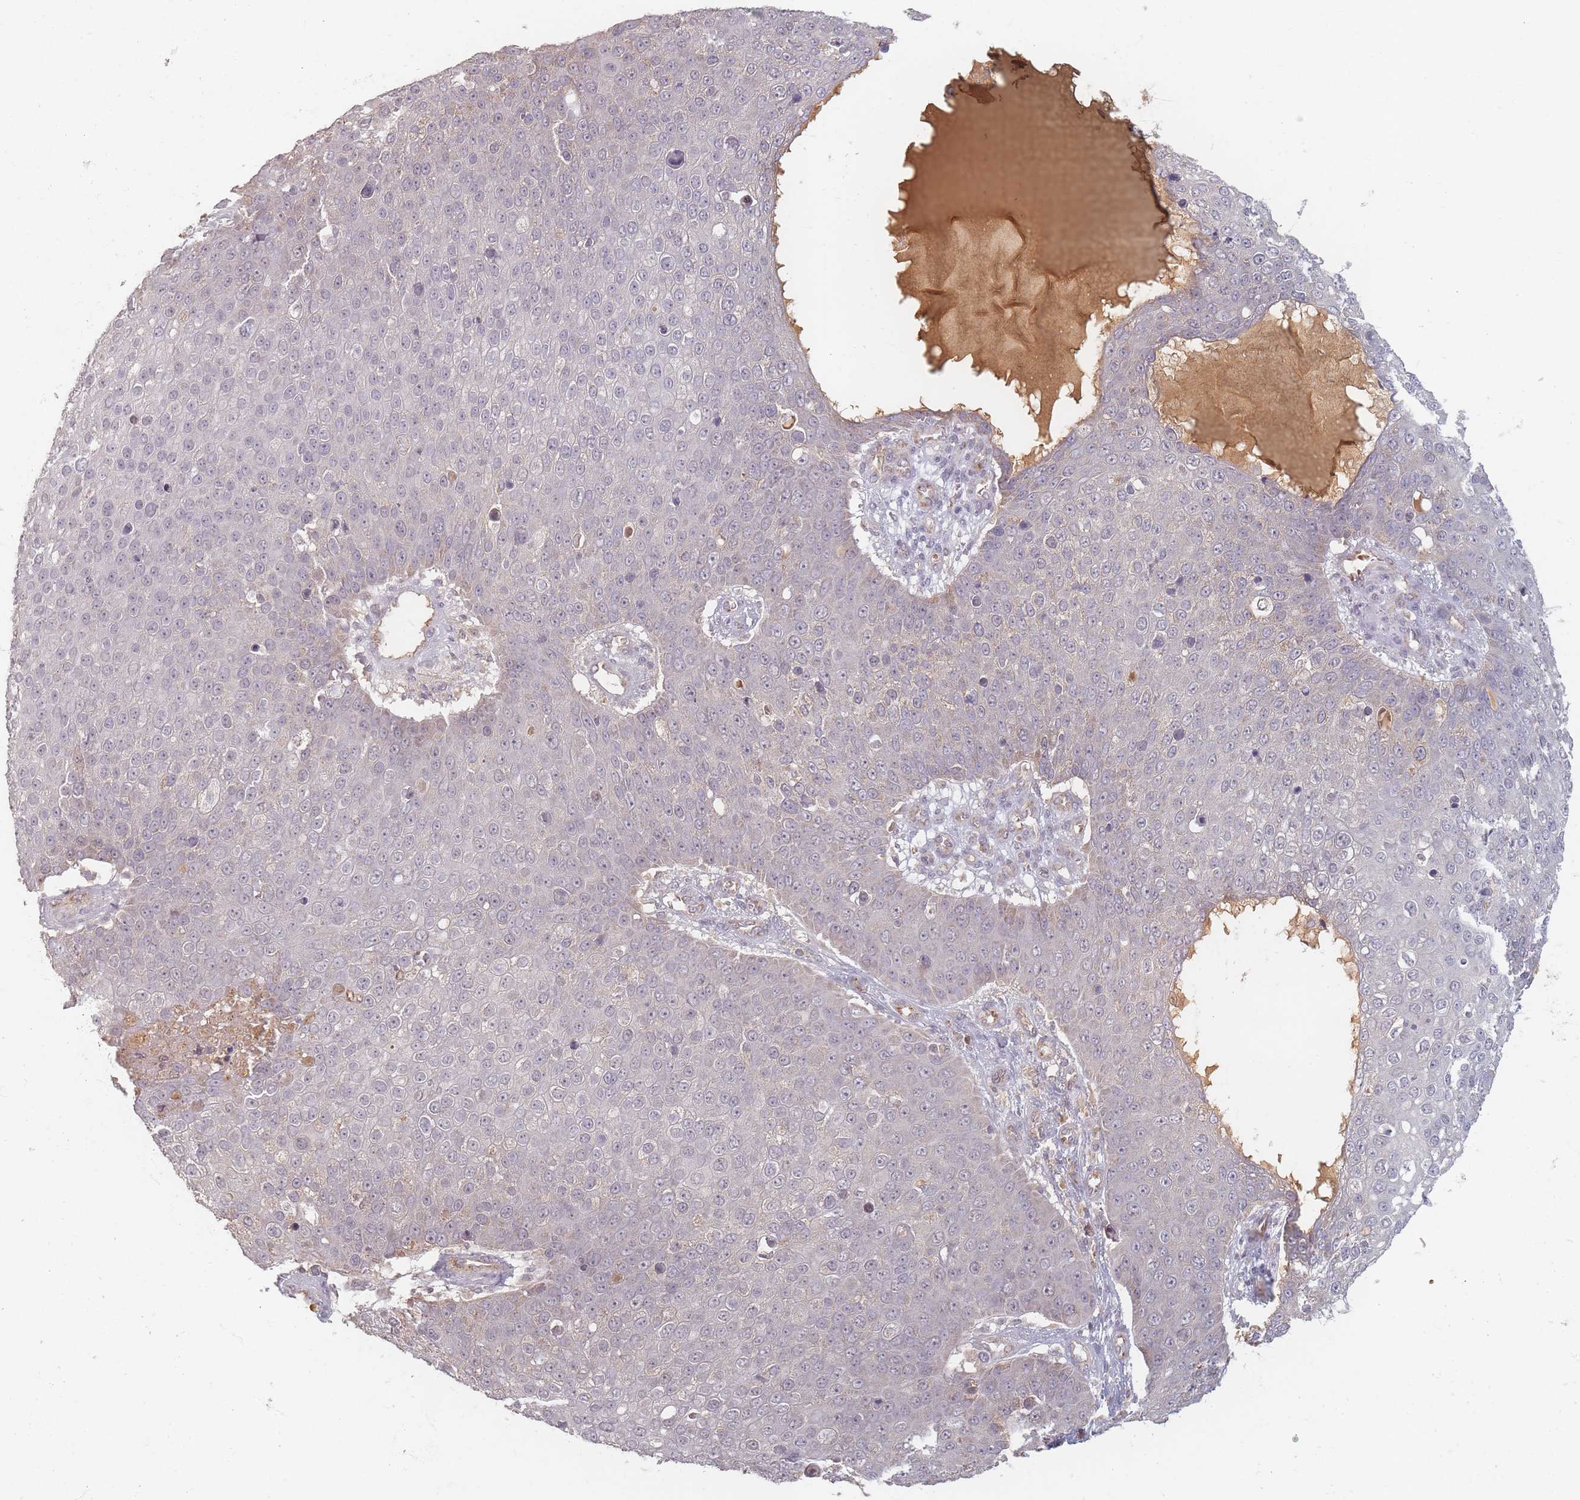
{"staining": {"intensity": "negative", "quantity": "none", "location": "none"}, "tissue": "skin cancer", "cell_type": "Tumor cells", "image_type": "cancer", "snomed": [{"axis": "morphology", "description": "Squamous cell carcinoma, NOS"}, {"axis": "topography", "description": "Skin"}], "caption": "Immunohistochemical staining of human skin squamous cell carcinoma demonstrates no significant positivity in tumor cells.", "gene": "OR2M4", "patient": {"sex": "male", "age": 71}}